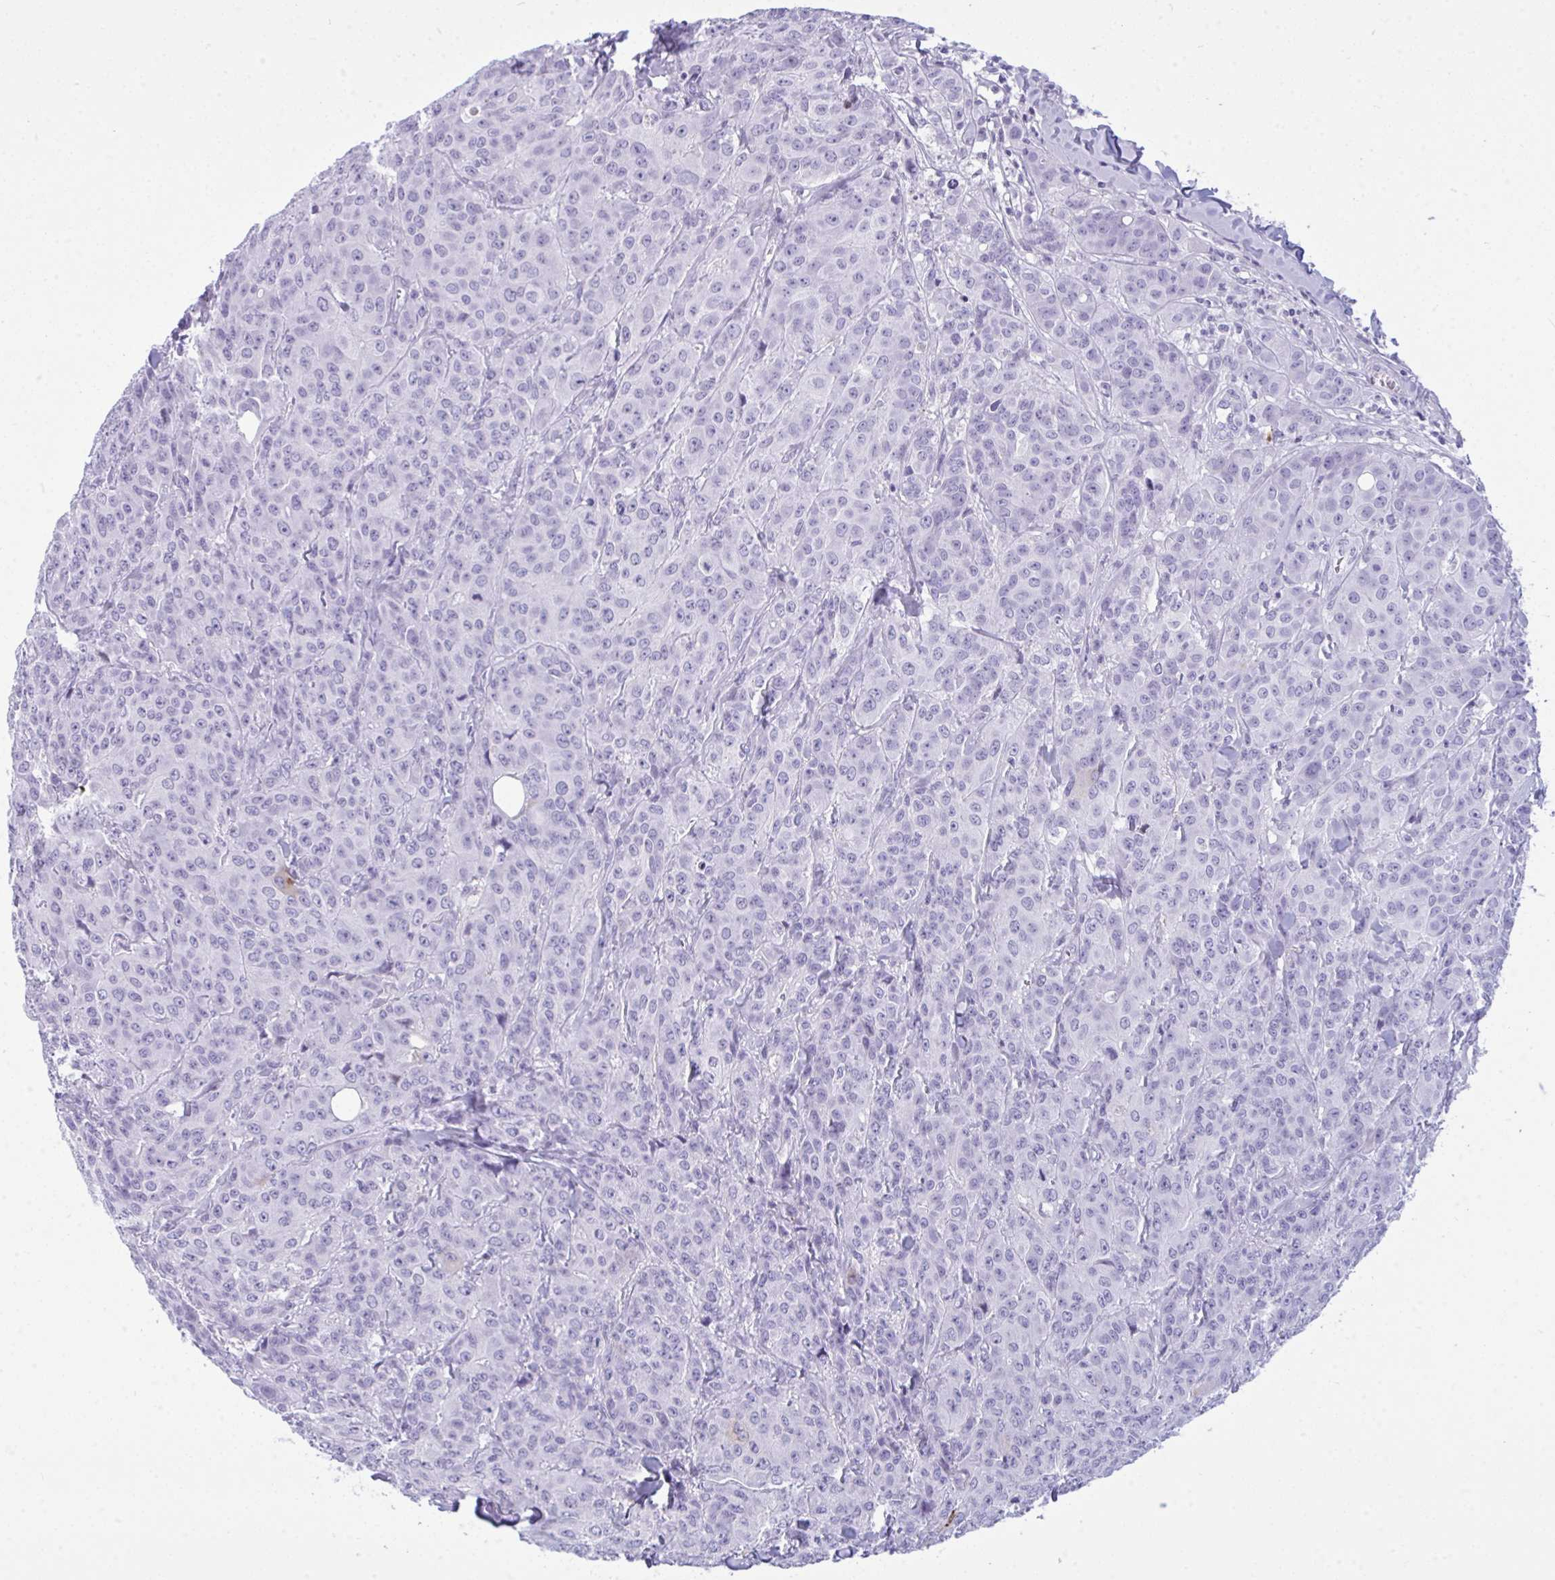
{"staining": {"intensity": "negative", "quantity": "none", "location": "none"}, "tissue": "breast cancer", "cell_type": "Tumor cells", "image_type": "cancer", "snomed": [{"axis": "morphology", "description": "Normal tissue, NOS"}, {"axis": "morphology", "description": "Duct carcinoma"}, {"axis": "topography", "description": "Breast"}], "caption": "IHC image of neoplastic tissue: human breast cancer (infiltrating ductal carcinoma) stained with DAB (3,3'-diaminobenzidine) displays no significant protein positivity in tumor cells.", "gene": "ARHGAP42", "patient": {"sex": "female", "age": 43}}